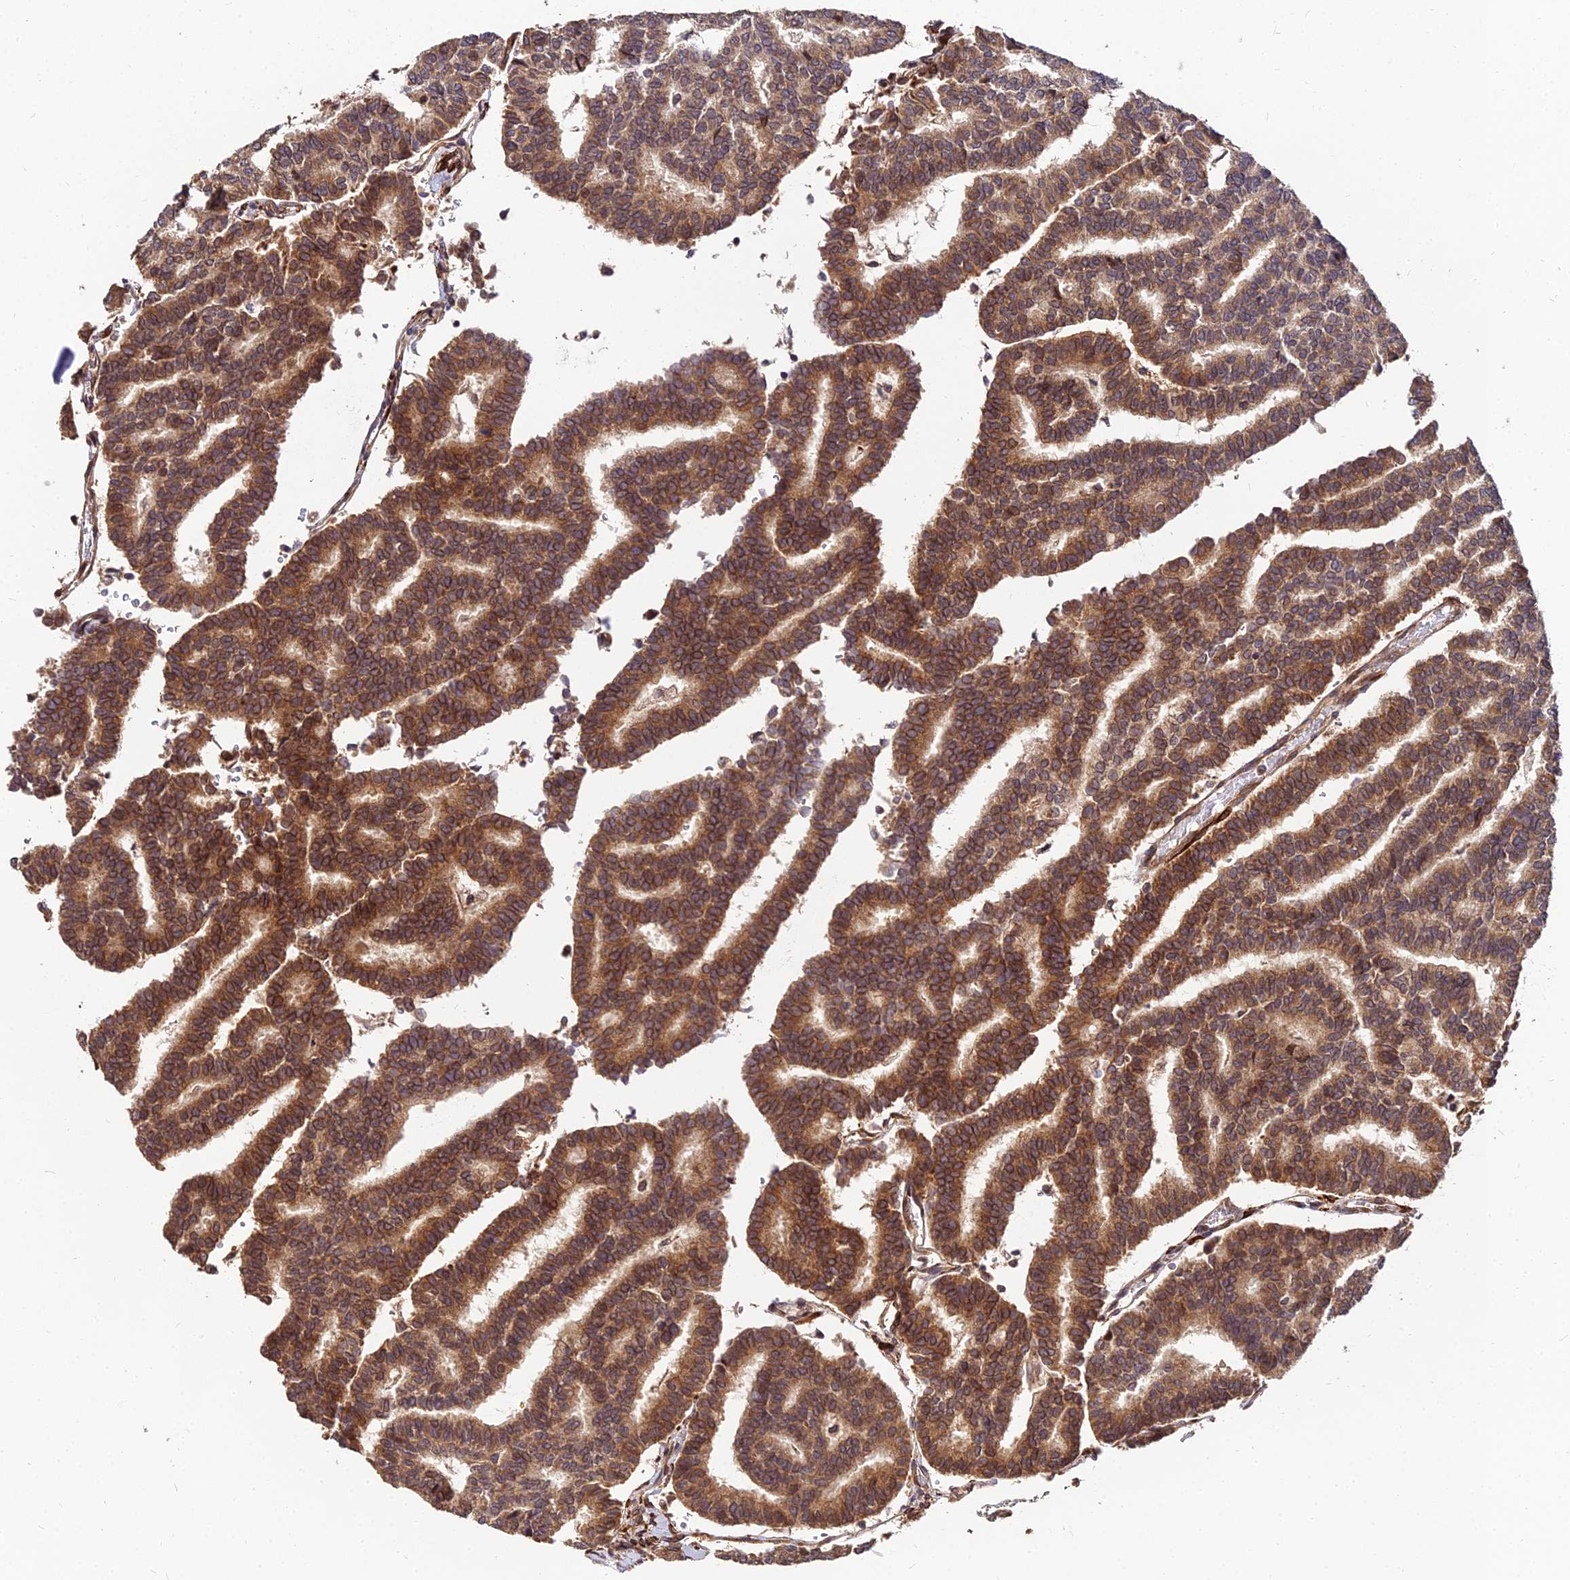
{"staining": {"intensity": "moderate", "quantity": ">75%", "location": "cytoplasmic/membranous"}, "tissue": "thyroid cancer", "cell_type": "Tumor cells", "image_type": "cancer", "snomed": [{"axis": "morphology", "description": "Papillary adenocarcinoma, NOS"}, {"axis": "topography", "description": "Thyroid gland"}], "caption": "Thyroid cancer (papillary adenocarcinoma) stained with a brown dye displays moderate cytoplasmic/membranous positive staining in approximately >75% of tumor cells.", "gene": "PDE4D", "patient": {"sex": "female", "age": 35}}